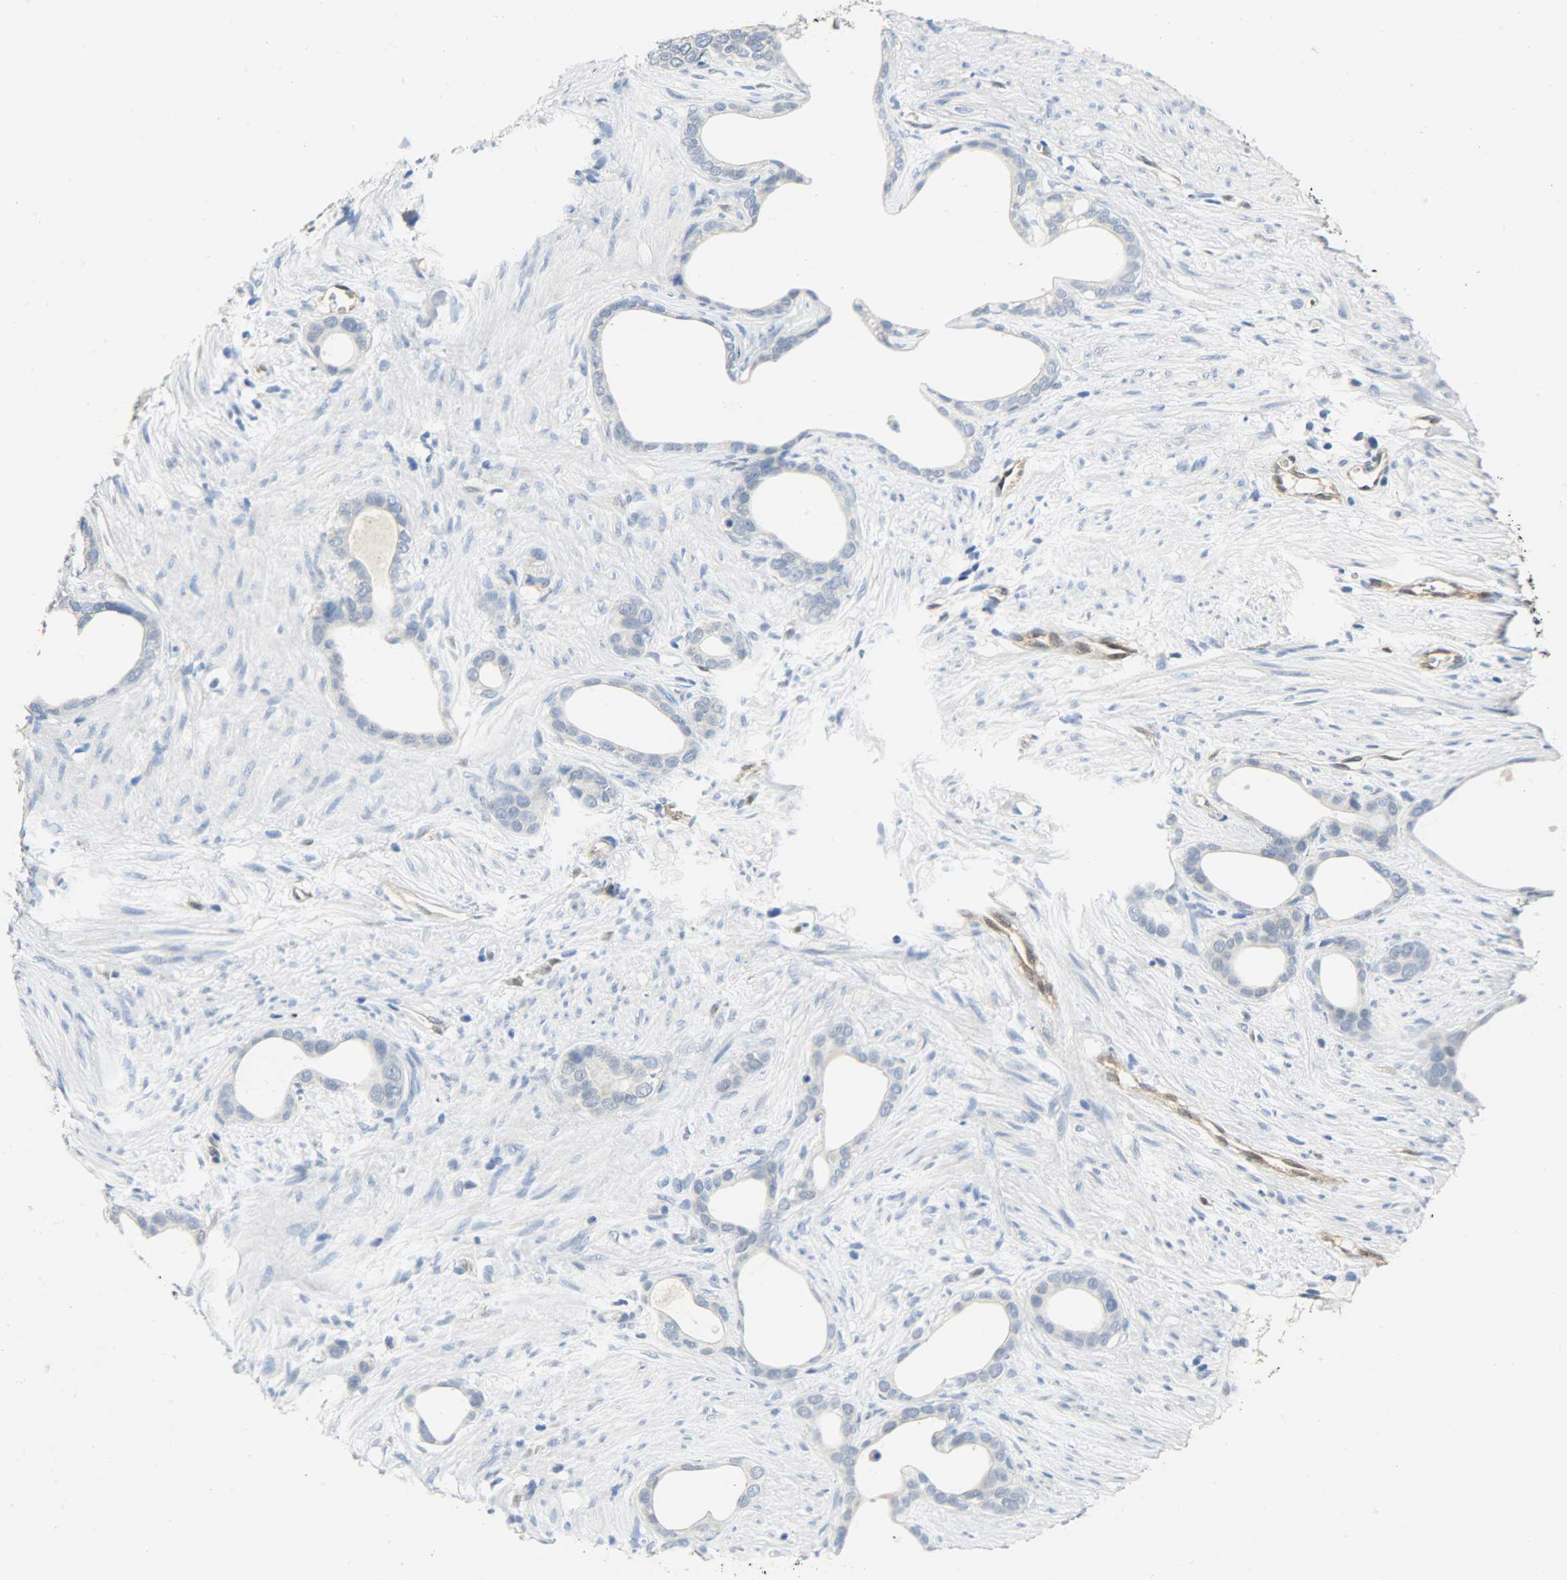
{"staining": {"intensity": "negative", "quantity": "none", "location": "none"}, "tissue": "stomach cancer", "cell_type": "Tumor cells", "image_type": "cancer", "snomed": [{"axis": "morphology", "description": "Adenocarcinoma, NOS"}, {"axis": "topography", "description": "Stomach"}], "caption": "Stomach cancer (adenocarcinoma) was stained to show a protein in brown. There is no significant expression in tumor cells.", "gene": "FKBP1A", "patient": {"sex": "female", "age": 75}}